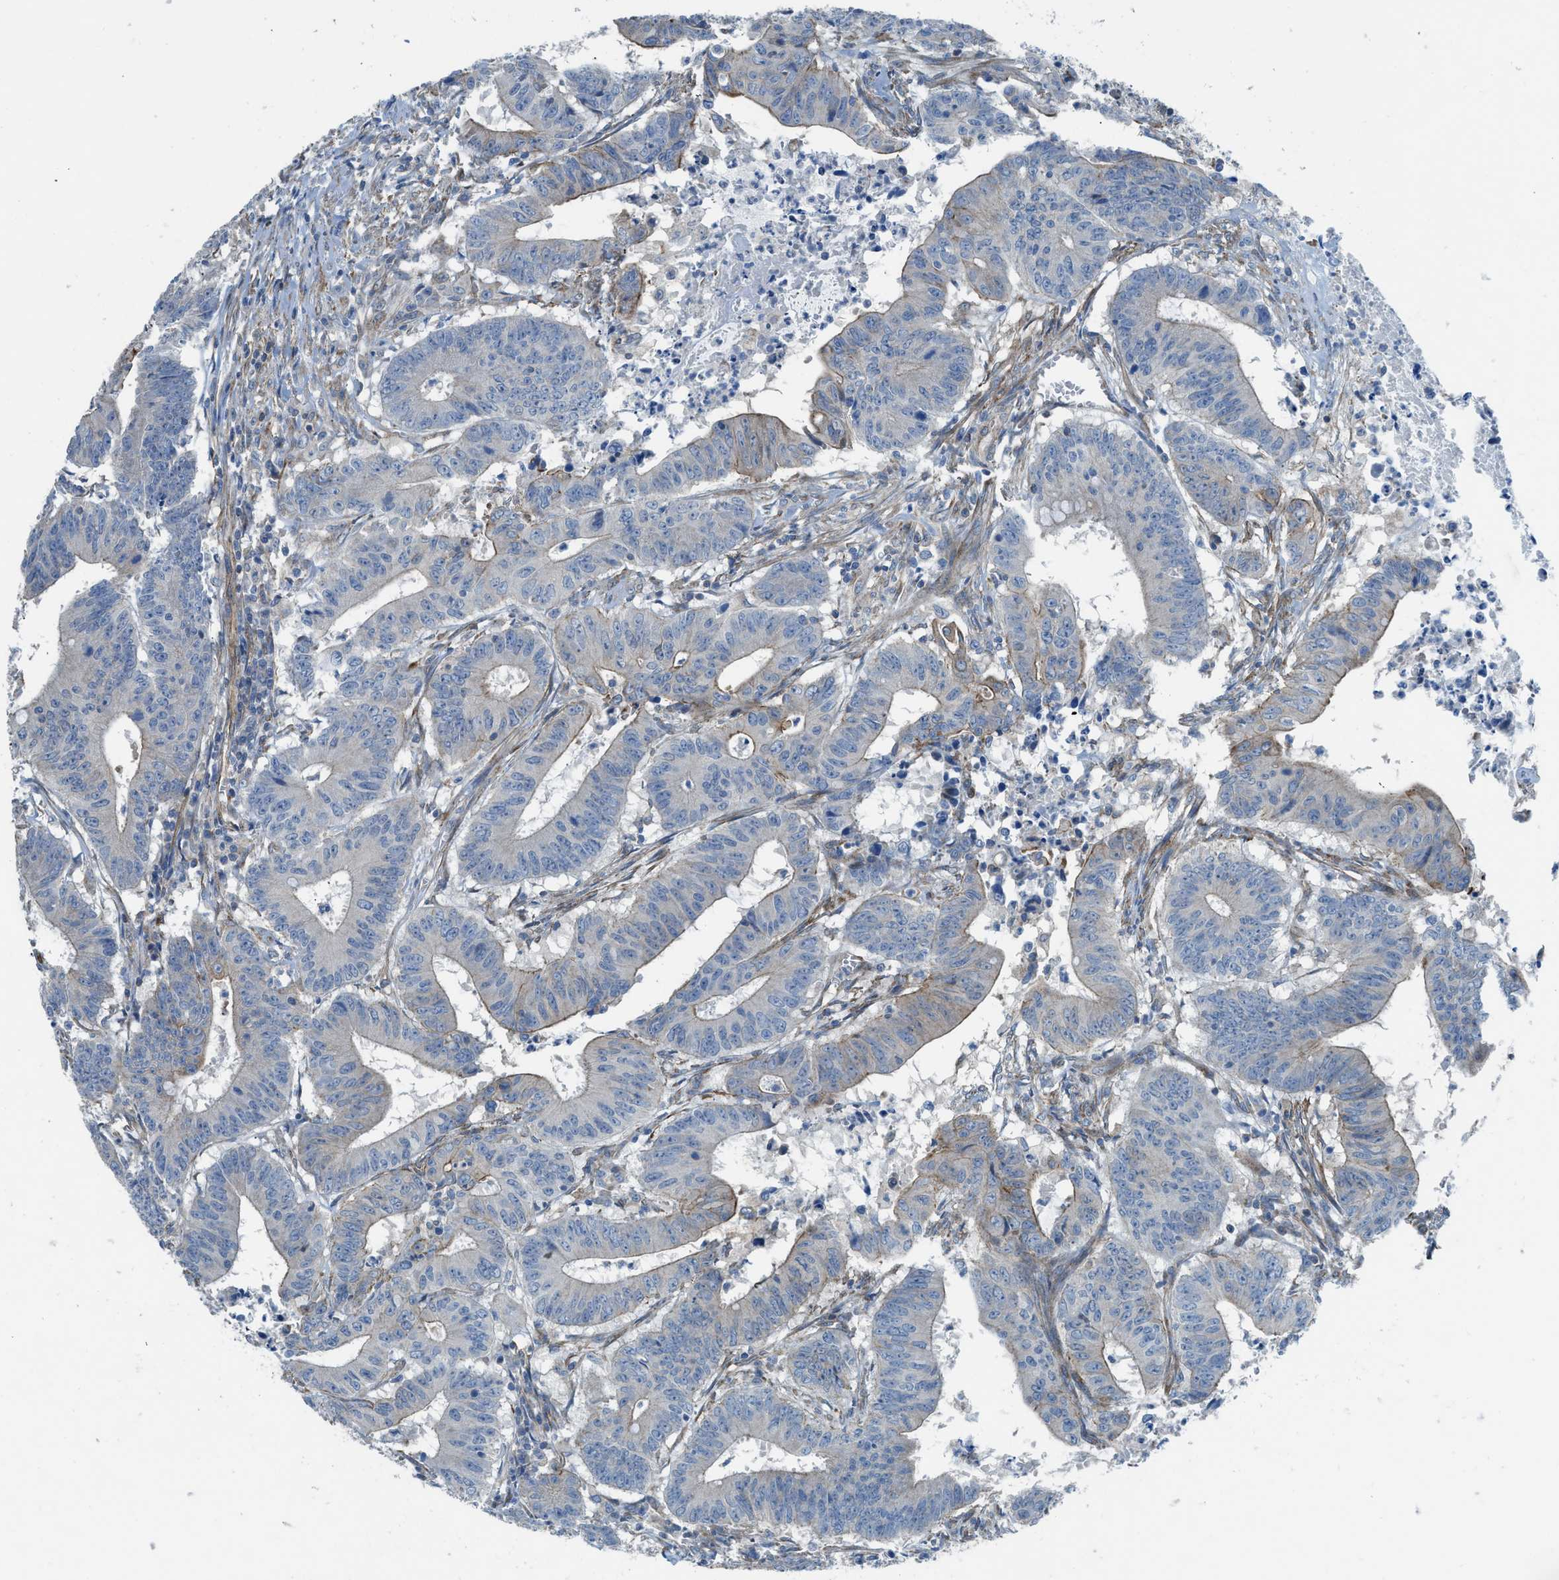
{"staining": {"intensity": "moderate", "quantity": "25%-75%", "location": "cytoplasmic/membranous"}, "tissue": "colorectal cancer", "cell_type": "Tumor cells", "image_type": "cancer", "snomed": [{"axis": "morphology", "description": "Adenocarcinoma, NOS"}, {"axis": "topography", "description": "Colon"}], "caption": "Protein expression analysis of human colorectal adenocarcinoma reveals moderate cytoplasmic/membranous expression in approximately 25%-75% of tumor cells.", "gene": "PRKN", "patient": {"sex": "male", "age": 45}}